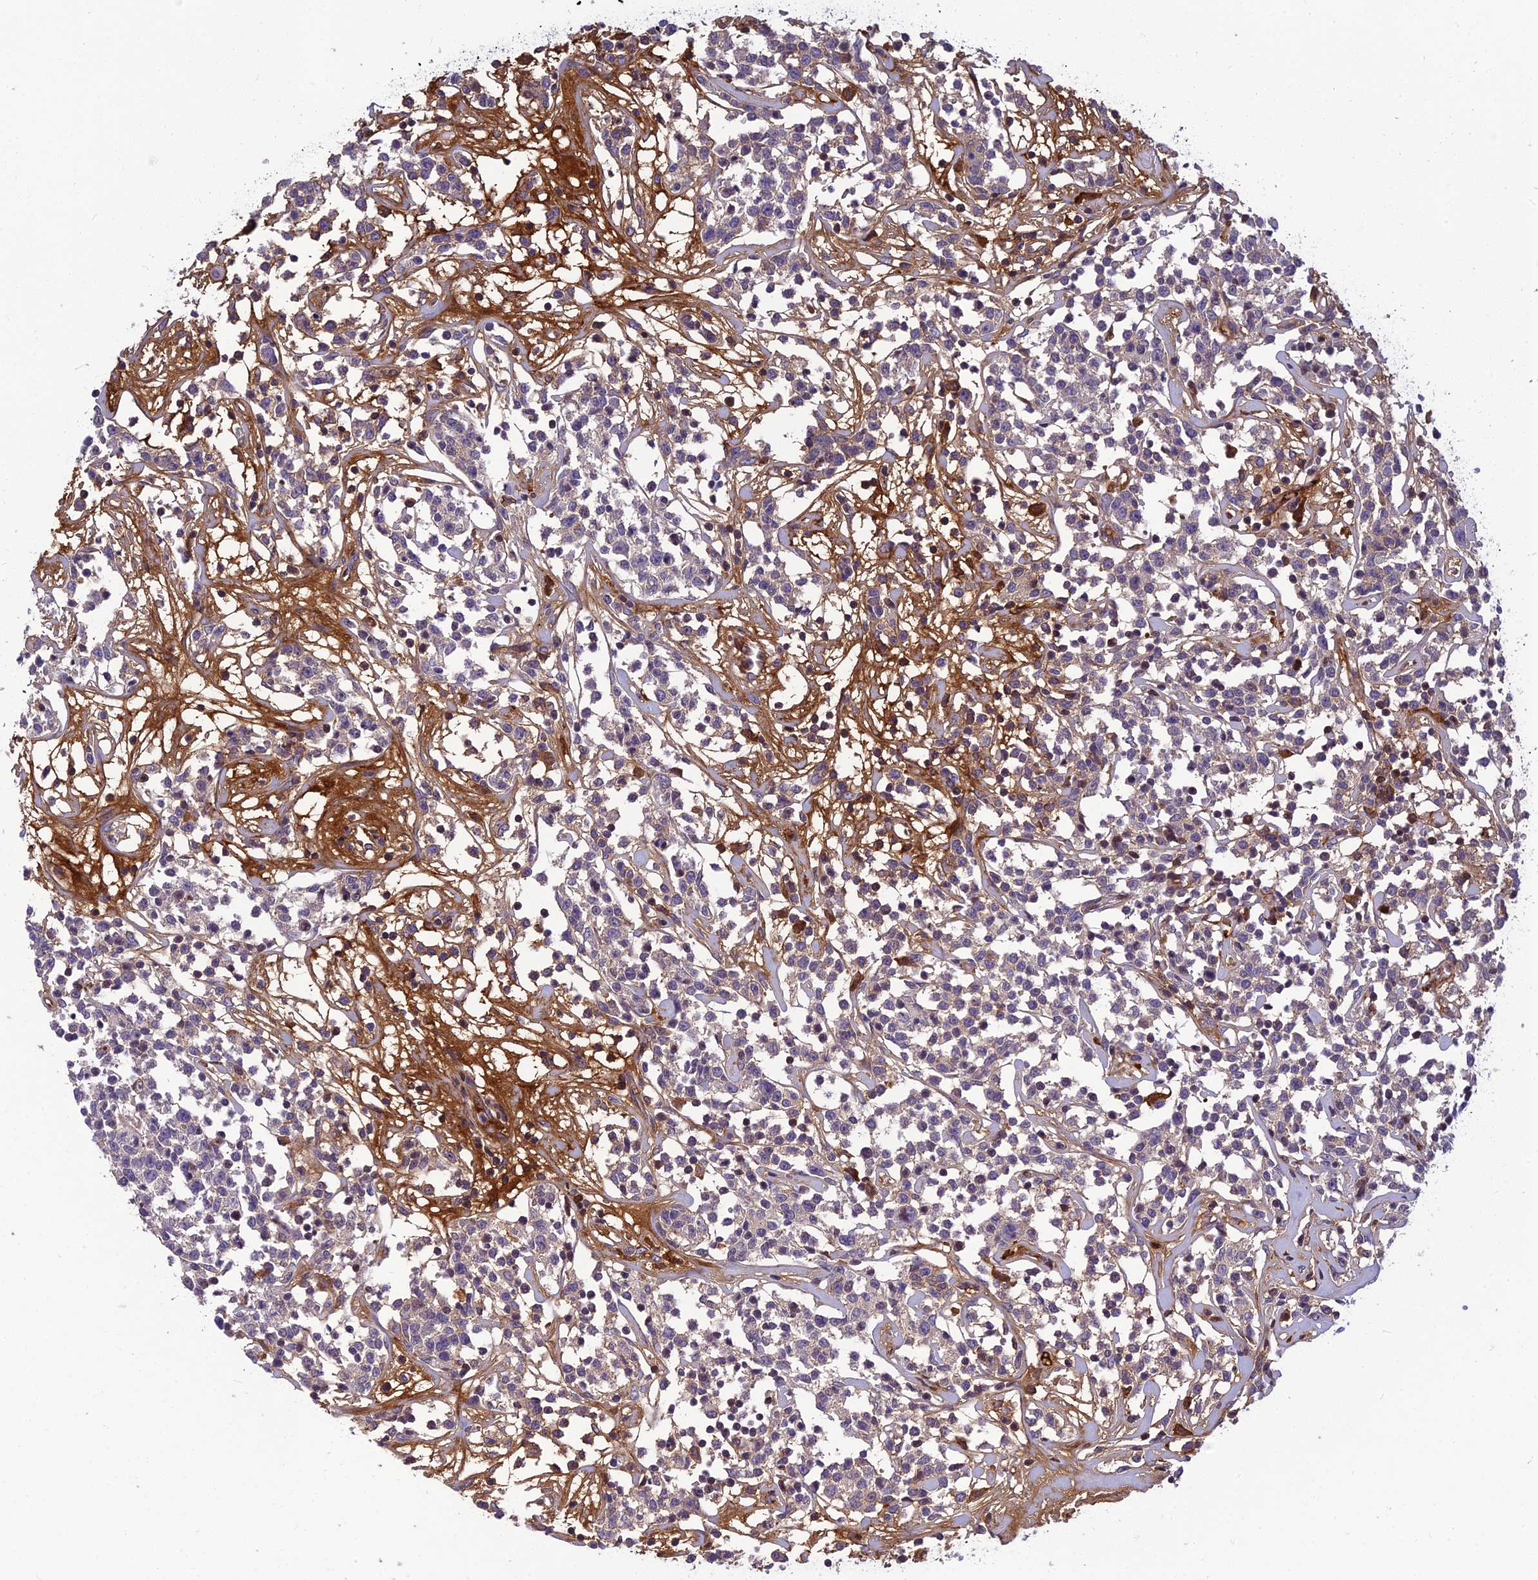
{"staining": {"intensity": "moderate", "quantity": "<25%", "location": "cytoplasmic/membranous"}, "tissue": "lymphoma", "cell_type": "Tumor cells", "image_type": "cancer", "snomed": [{"axis": "morphology", "description": "Malignant lymphoma, non-Hodgkin's type, Low grade"}, {"axis": "topography", "description": "Small intestine"}], "caption": "IHC of lymphoma shows low levels of moderate cytoplasmic/membranous staining in about <25% of tumor cells. (DAB (3,3'-diaminobenzidine) = brown stain, brightfield microscopy at high magnification).", "gene": "CLEC11A", "patient": {"sex": "female", "age": 59}}